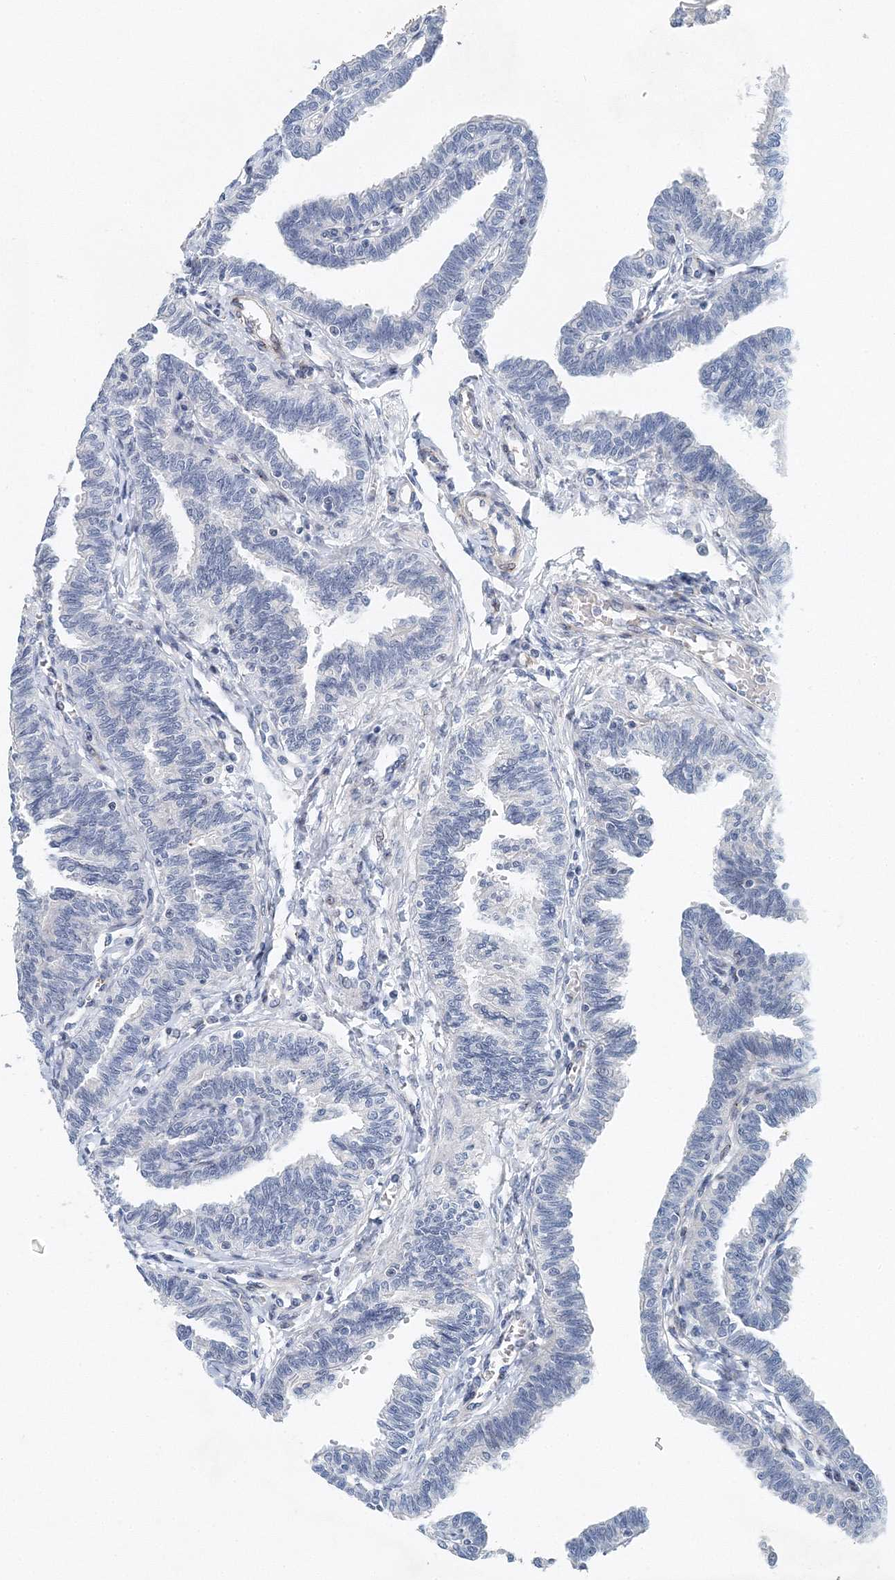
{"staining": {"intensity": "negative", "quantity": "none", "location": "none"}, "tissue": "fallopian tube", "cell_type": "Glandular cells", "image_type": "normal", "snomed": [{"axis": "morphology", "description": "Normal tissue, NOS"}, {"axis": "topography", "description": "Fallopian tube"}, {"axis": "topography", "description": "Ovary"}], "caption": "The IHC photomicrograph has no significant staining in glandular cells of fallopian tube. (DAB immunohistochemistry visualized using brightfield microscopy, high magnification).", "gene": "UIMC1", "patient": {"sex": "female", "age": 23}}